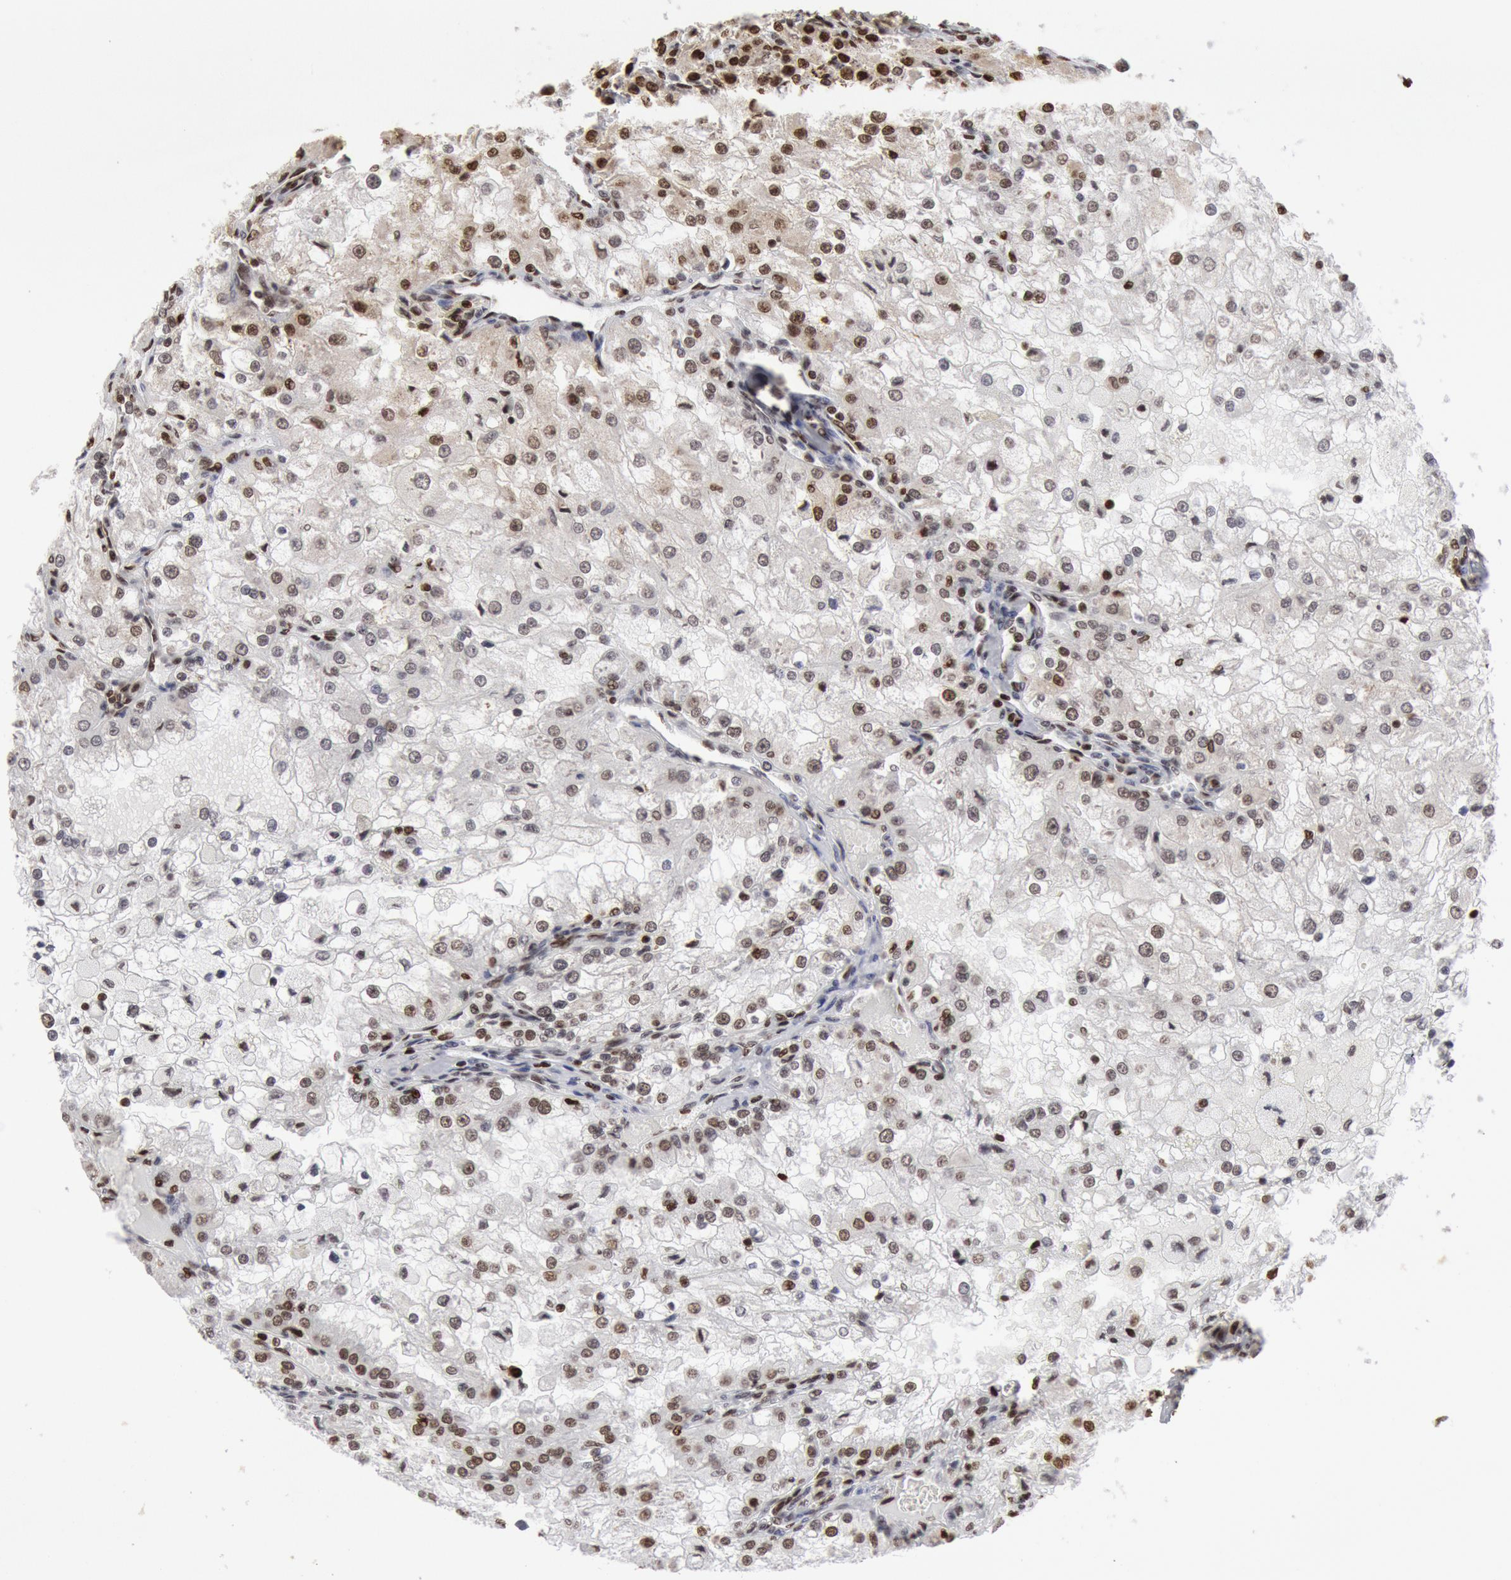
{"staining": {"intensity": "weak", "quantity": "<25%", "location": "nuclear"}, "tissue": "renal cancer", "cell_type": "Tumor cells", "image_type": "cancer", "snomed": [{"axis": "morphology", "description": "Adenocarcinoma, NOS"}, {"axis": "topography", "description": "Kidney"}], "caption": "Photomicrograph shows no protein staining in tumor cells of renal cancer tissue. Nuclei are stained in blue.", "gene": "SUB1", "patient": {"sex": "female", "age": 74}}